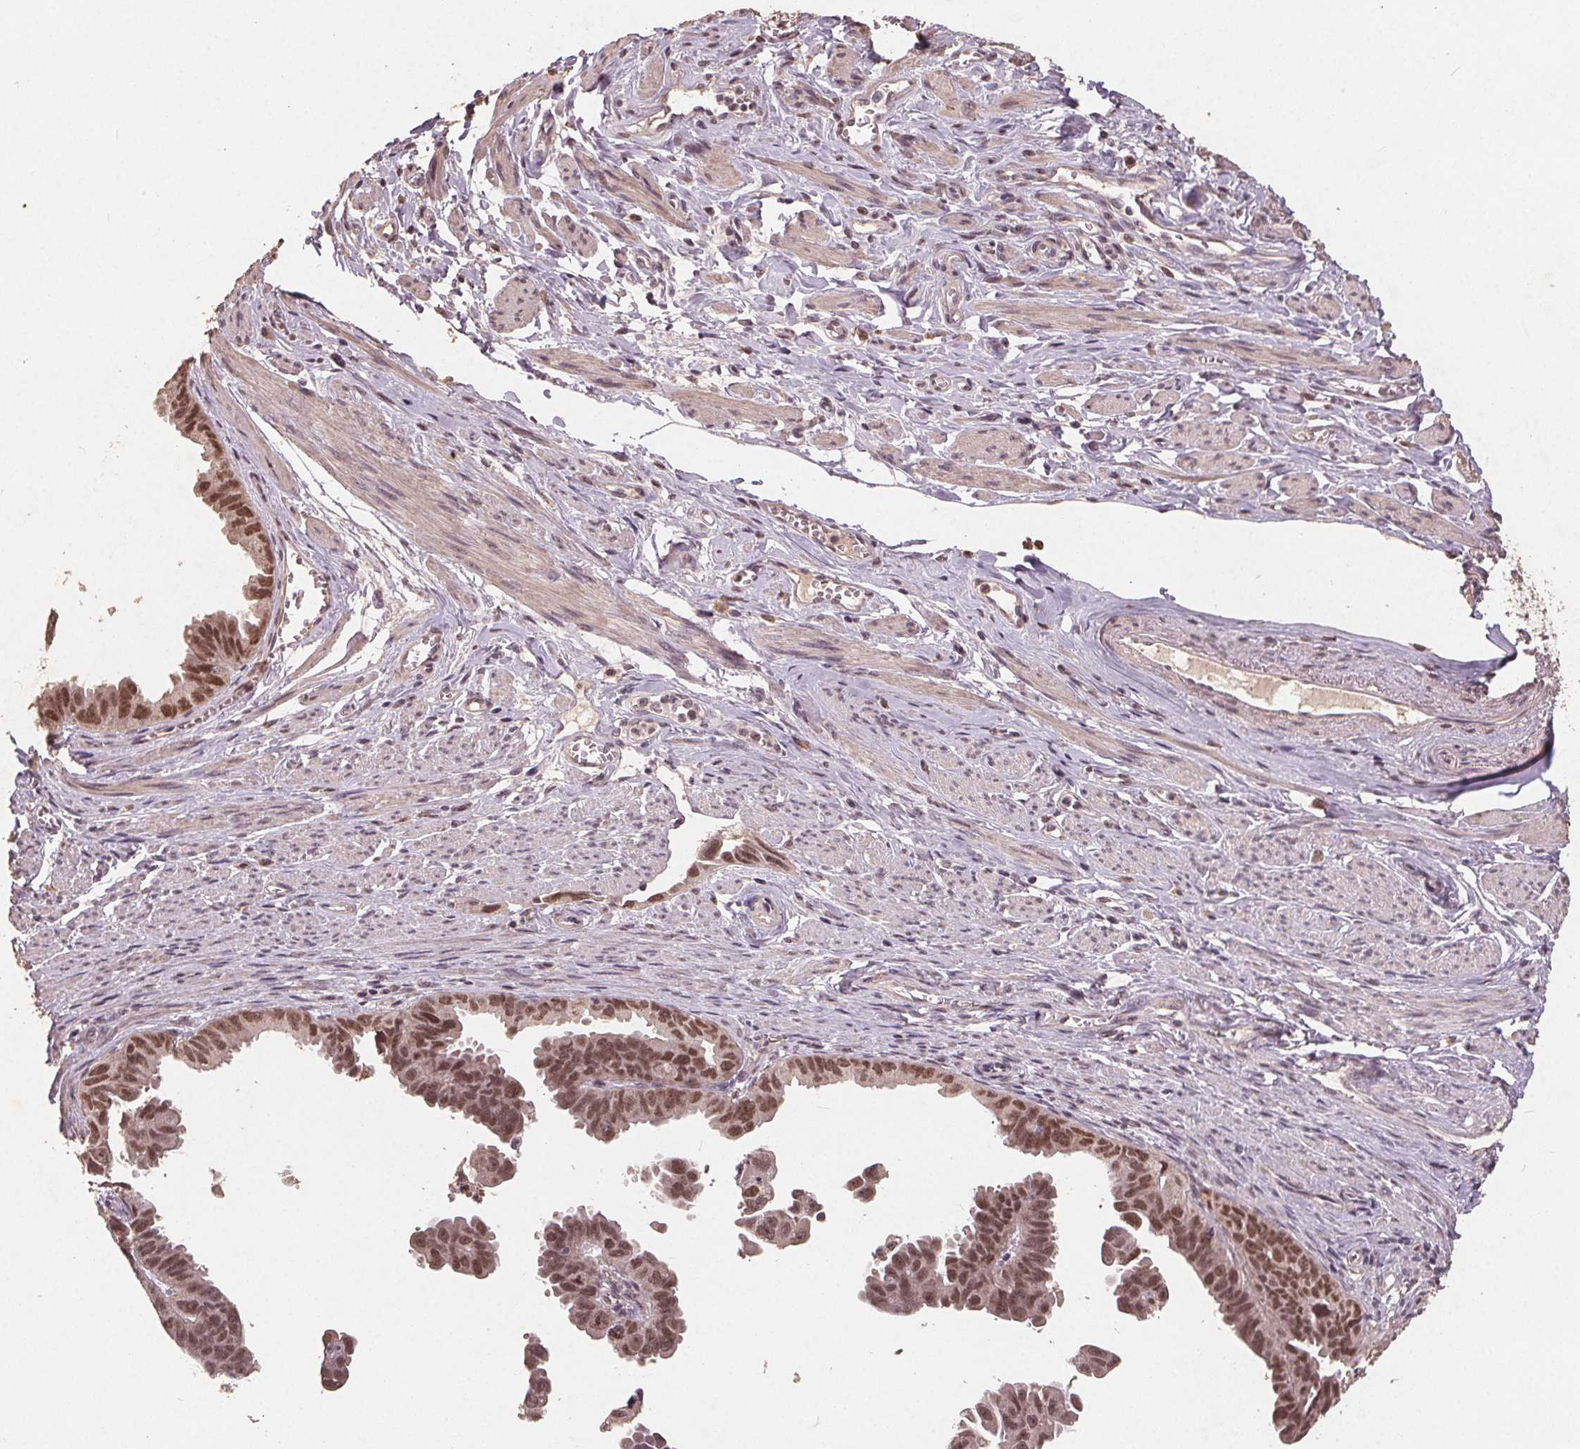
{"staining": {"intensity": "moderate", "quantity": ">75%", "location": "nuclear"}, "tissue": "ovarian cancer", "cell_type": "Tumor cells", "image_type": "cancer", "snomed": [{"axis": "morphology", "description": "Carcinoma, endometroid"}, {"axis": "topography", "description": "Ovary"}], "caption": "Moderate nuclear protein staining is present in about >75% of tumor cells in ovarian cancer (endometroid carcinoma).", "gene": "DNMT3B", "patient": {"sex": "female", "age": 85}}